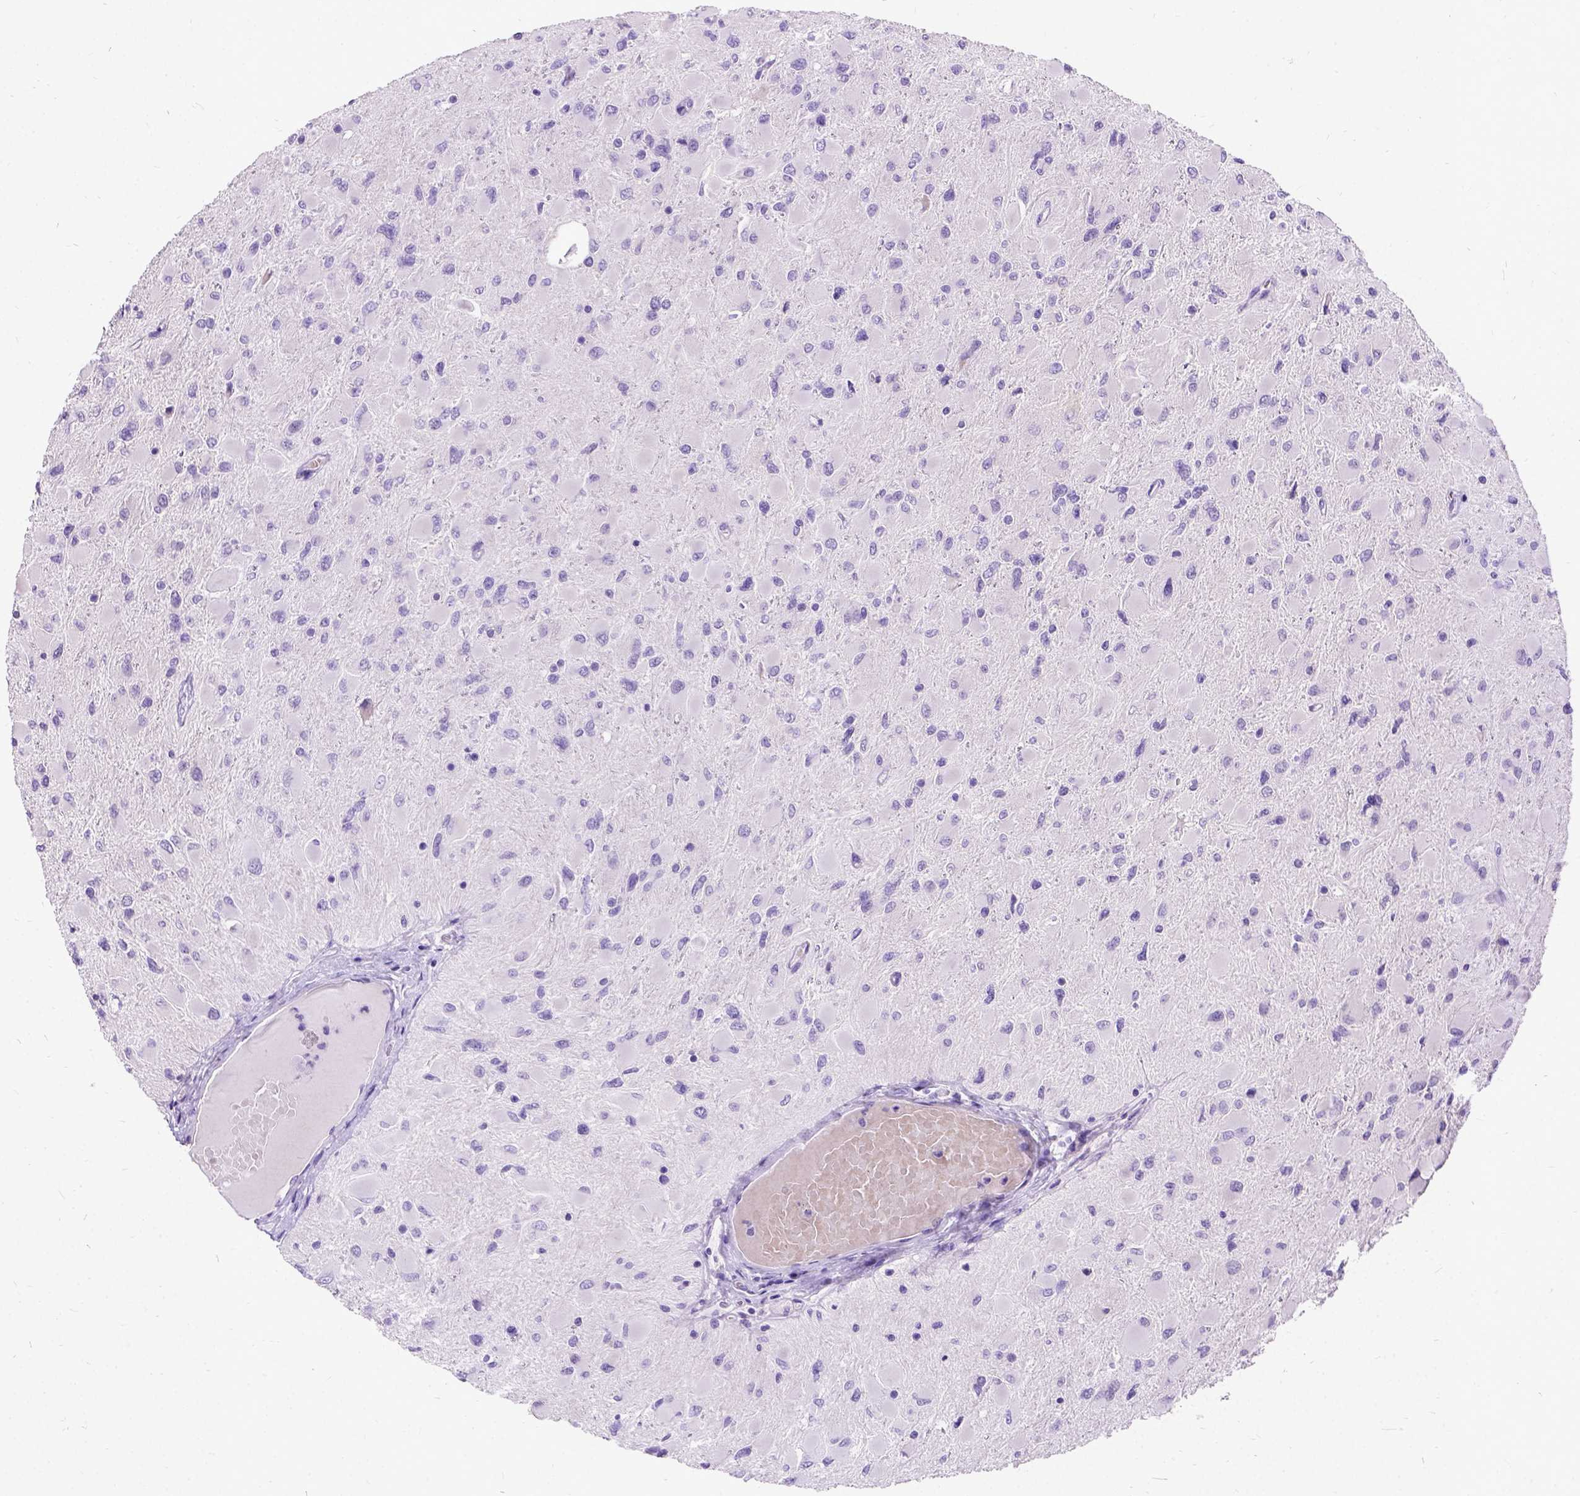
{"staining": {"intensity": "negative", "quantity": "none", "location": "none"}, "tissue": "glioma", "cell_type": "Tumor cells", "image_type": "cancer", "snomed": [{"axis": "morphology", "description": "Glioma, malignant, High grade"}, {"axis": "topography", "description": "Cerebral cortex"}], "caption": "Immunohistochemical staining of human high-grade glioma (malignant) reveals no significant staining in tumor cells.", "gene": "NEUROD4", "patient": {"sex": "female", "age": 36}}